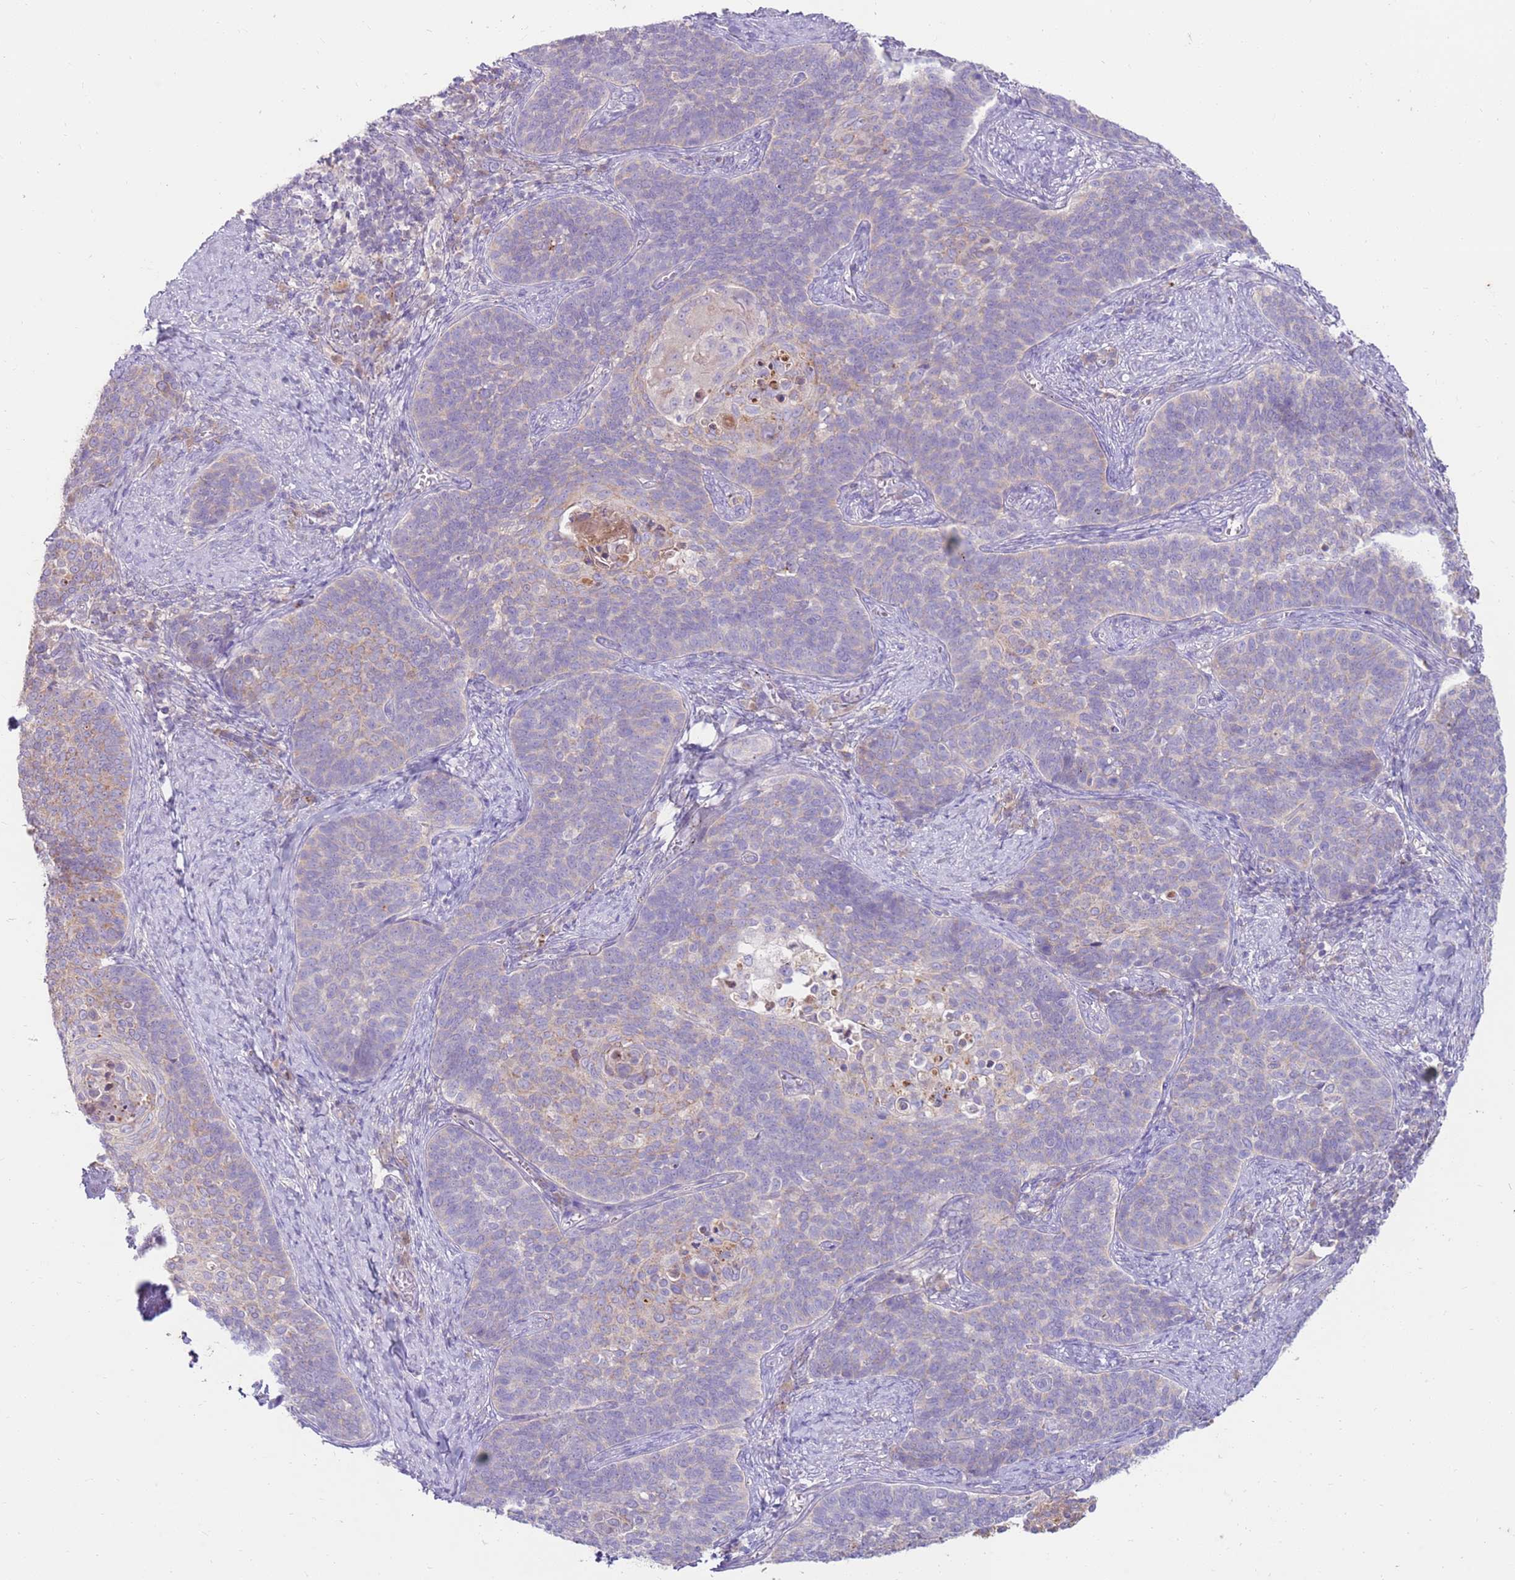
{"staining": {"intensity": "negative", "quantity": "none", "location": "none"}, "tissue": "cervical cancer", "cell_type": "Tumor cells", "image_type": "cancer", "snomed": [{"axis": "morphology", "description": "Normal tissue, NOS"}, {"axis": "morphology", "description": "Squamous cell carcinoma, NOS"}, {"axis": "topography", "description": "Cervix"}], "caption": "Squamous cell carcinoma (cervical) was stained to show a protein in brown. There is no significant positivity in tumor cells.", "gene": "SLC44A4", "patient": {"sex": "female", "age": 39}}